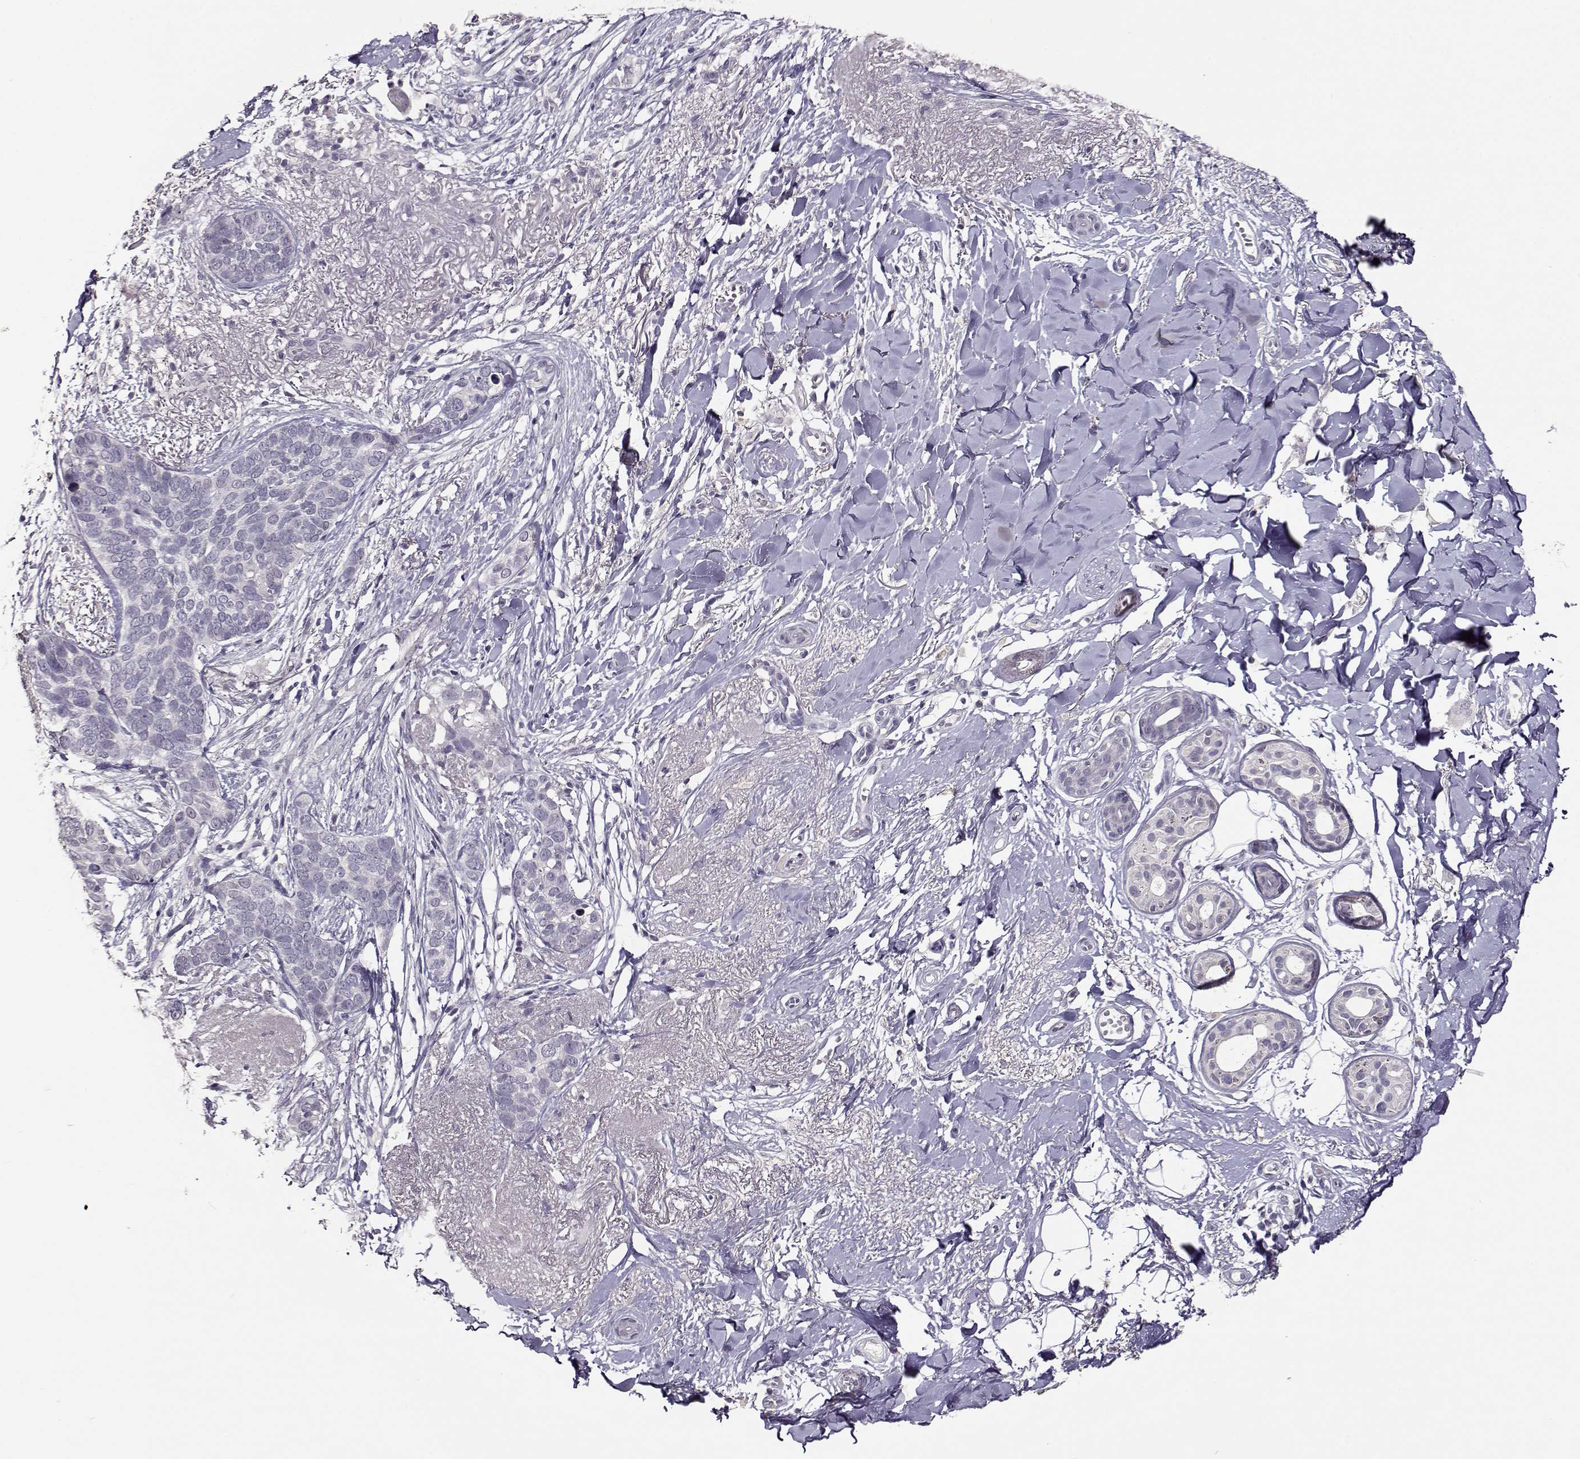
{"staining": {"intensity": "negative", "quantity": "none", "location": "none"}, "tissue": "skin cancer", "cell_type": "Tumor cells", "image_type": "cancer", "snomed": [{"axis": "morphology", "description": "Normal tissue, NOS"}, {"axis": "morphology", "description": "Basal cell carcinoma"}, {"axis": "topography", "description": "Skin"}], "caption": "The immunohistochemistry (IHC) micrograph has no significant staining in tumor cells of skin cancer (basal cell carcinoma) tissue. (DAB IHC visualized using brightfield microscopy, high magnification).", "gene": "RHOXF2", "patient": {"sex": "male", "age": 84}}